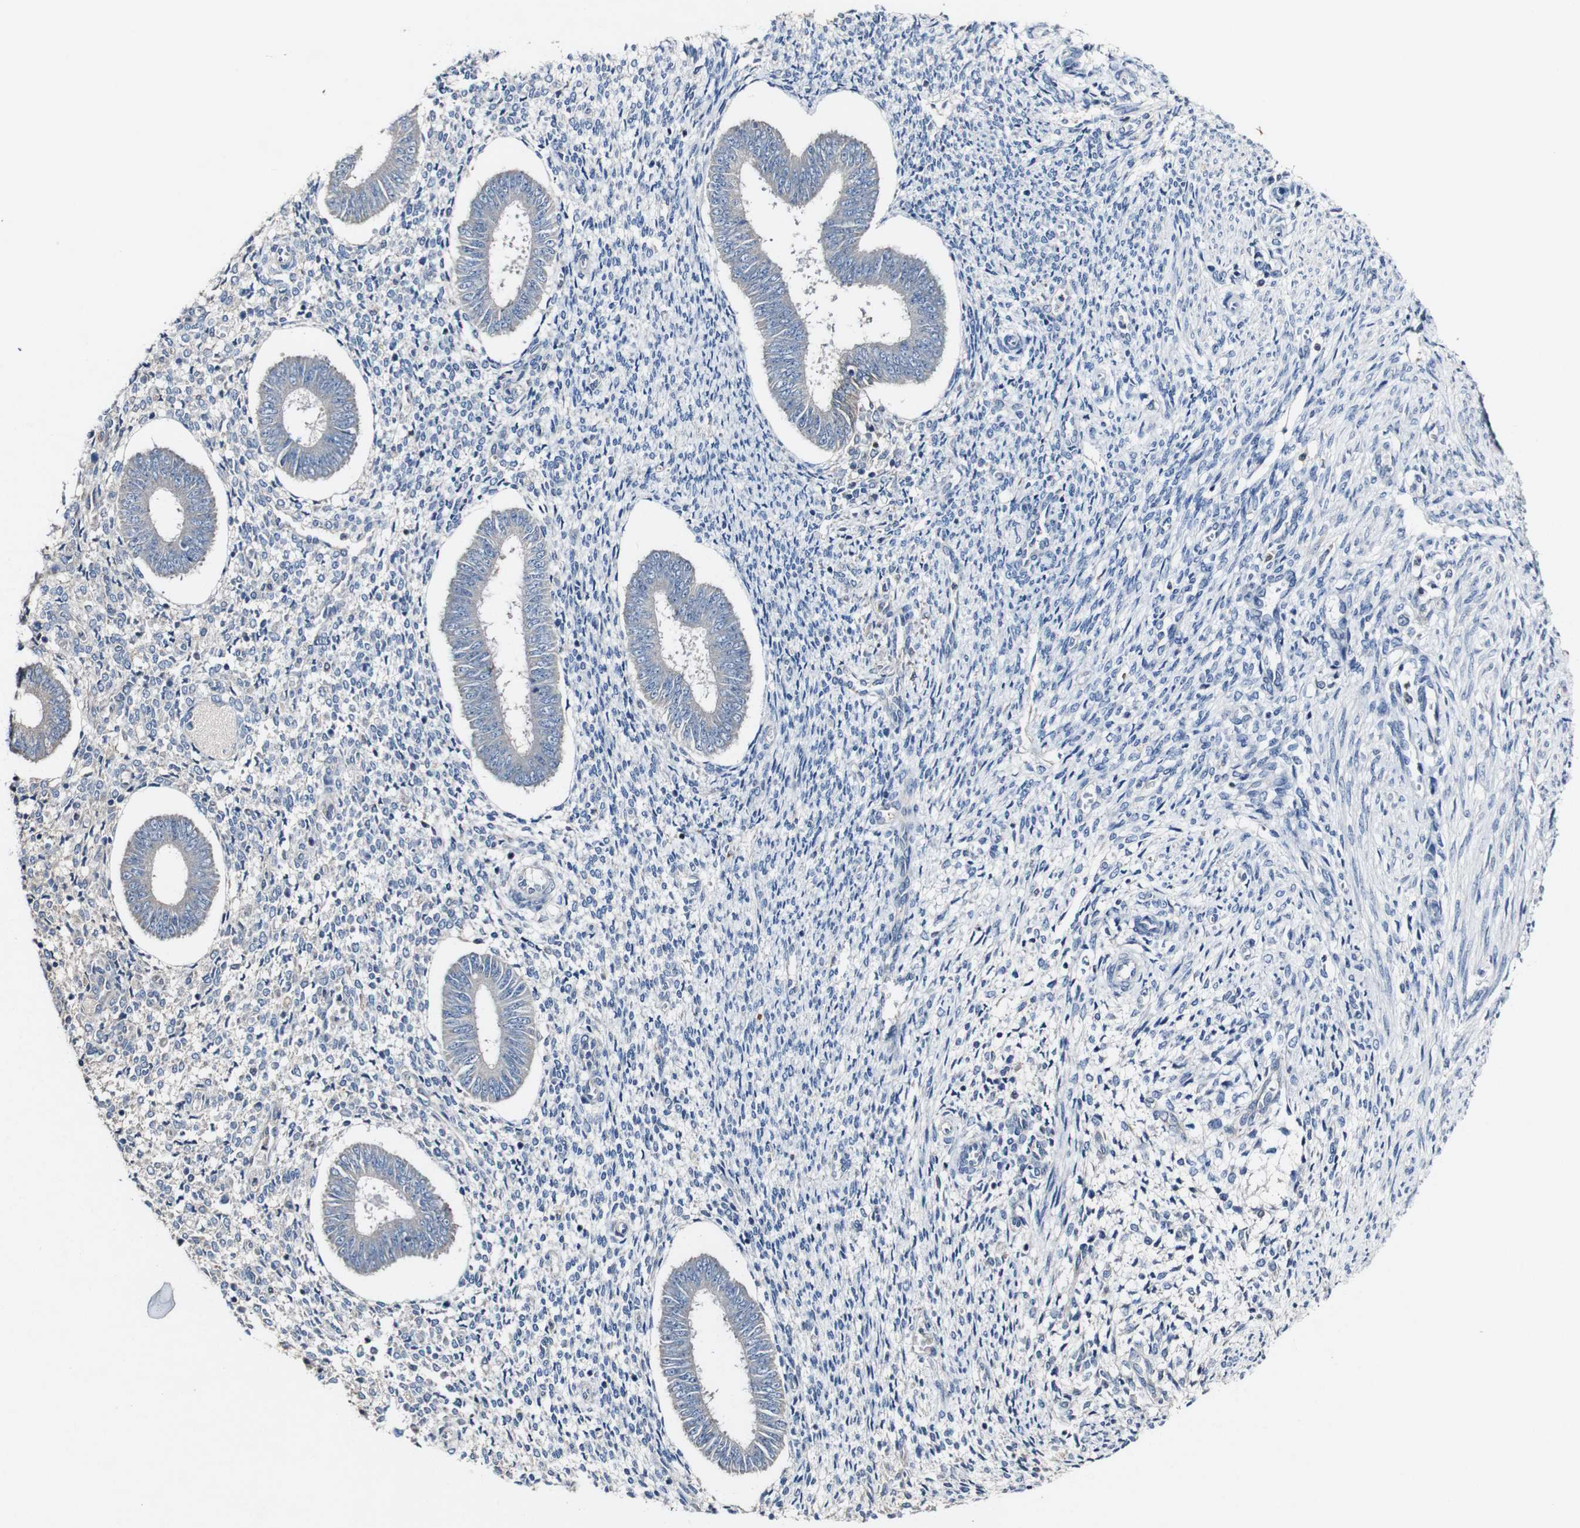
{"staining": {"intensity": "negative", "quantity": "none", "location": "none"}, "tissue": "endometrium", "cell_type": "Cells in endometrial stroma", "image_type": "normal", "snomed": [{"axis": "morphology", "description": "Normal tissue, NOS"}, {"axis": "topography", "description": "Endometrium"}], "caption": "Immunohistochemistry (IHC) micrograph of unremarkable endometrium: endometrium stained with DAB (3,3'-diaminobenzidine) demonstrates no significant protein positivity in cells in endometrial stroma. (Brightfield microscopy of DAB immunohistochemistry at high magnification).", "gene": "GRAMD1A", "patient": {"sex": "female", "age": 35}}